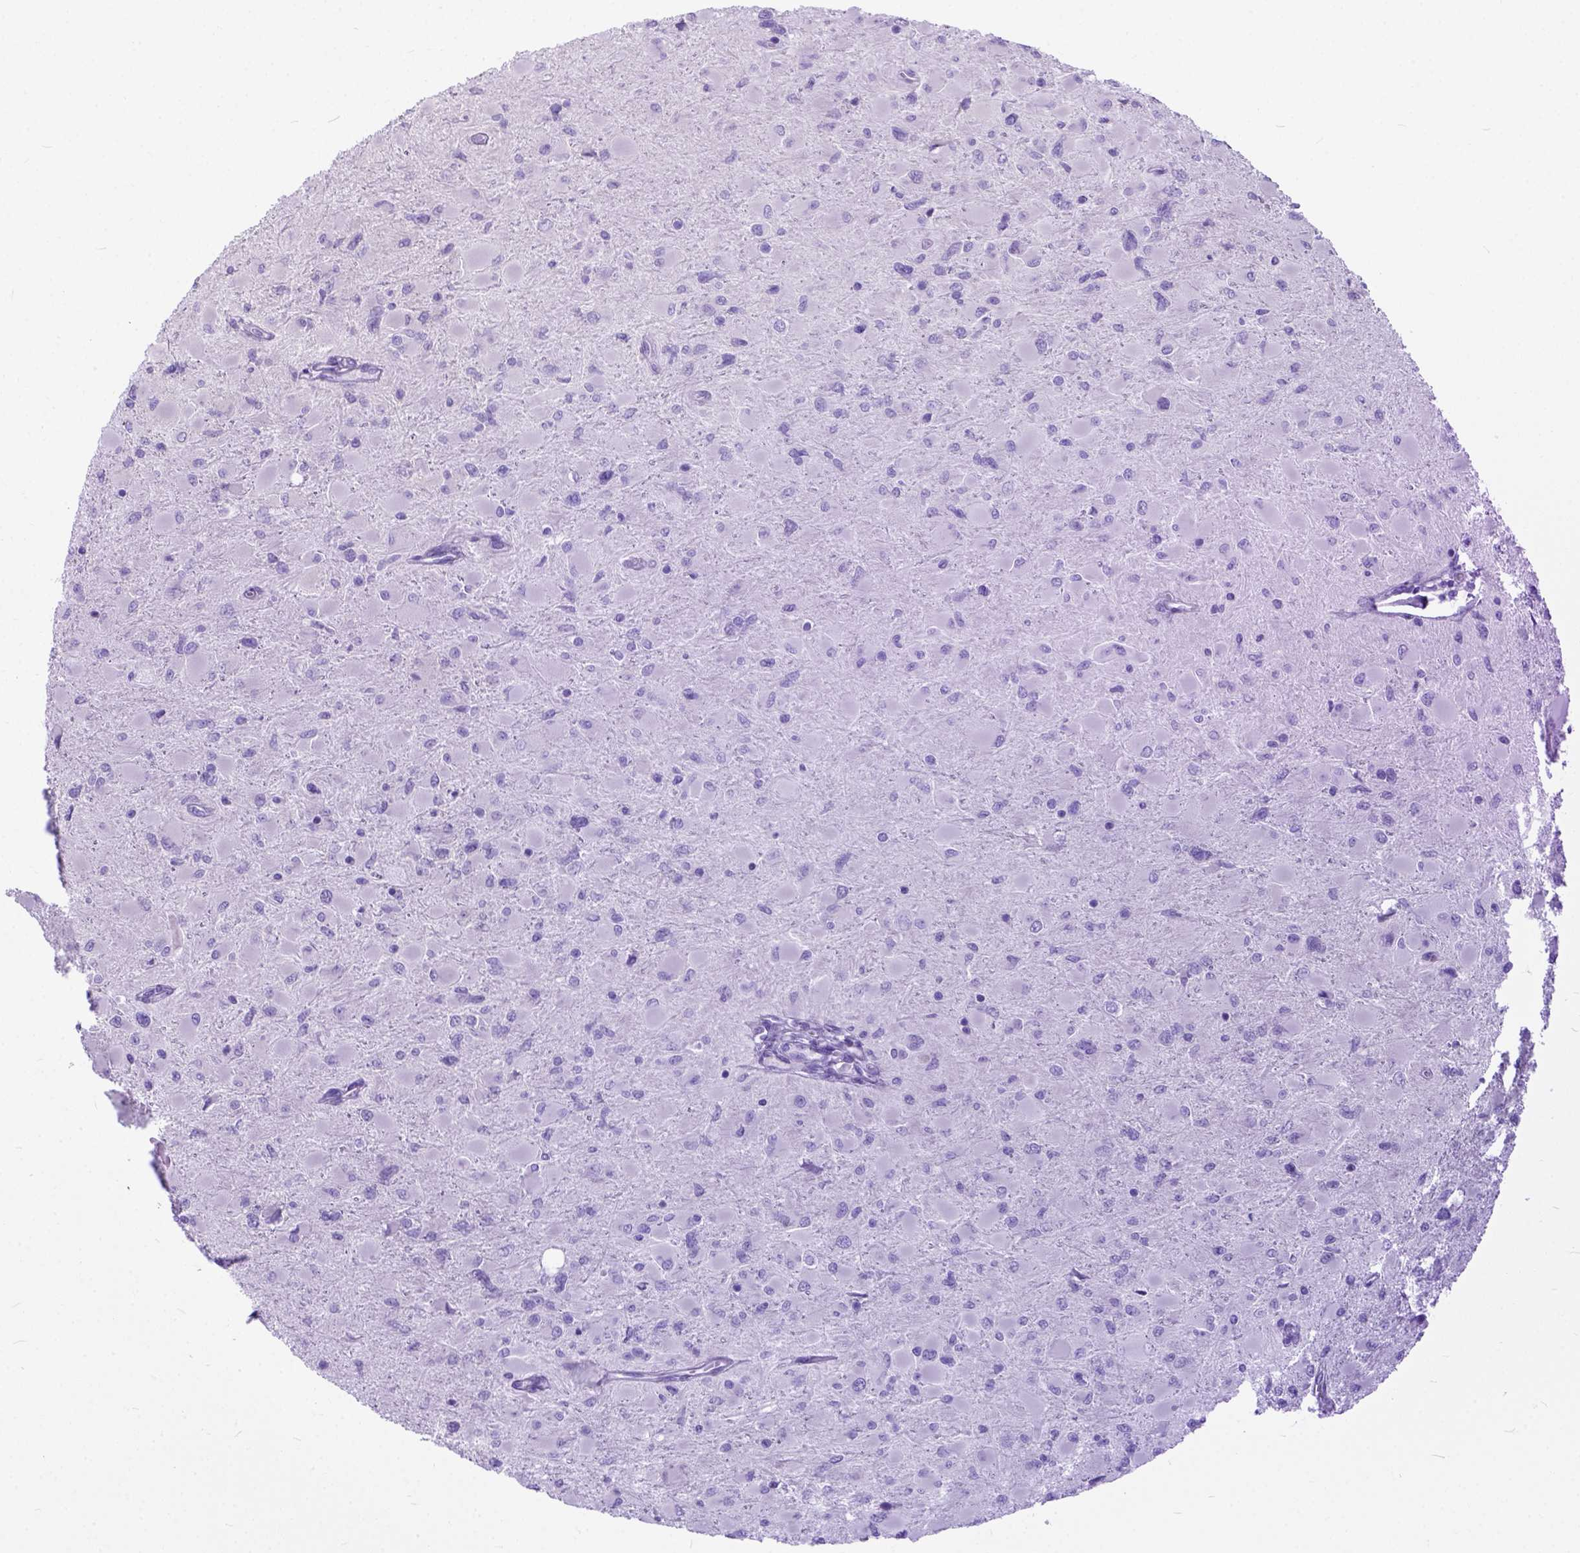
{"staining": {"intensity": "negative", "quantity": "none", "location": "none"}, "tissue": "glioma", "cell_type": "Tumor cells", "image_type": "cancer", "snomed": [{"axis": "morphology", "description": "Glioma, malignant, High grade"}, {"axis": "topography", "description": "Cerebral cortex"}], "caption": "Immunohistochemical staining of human malignant high-grade glioma reveals no significant staining in tumor cells.", "gene": "ODAD3", "patient": {"sex": "female", "age": 36}}